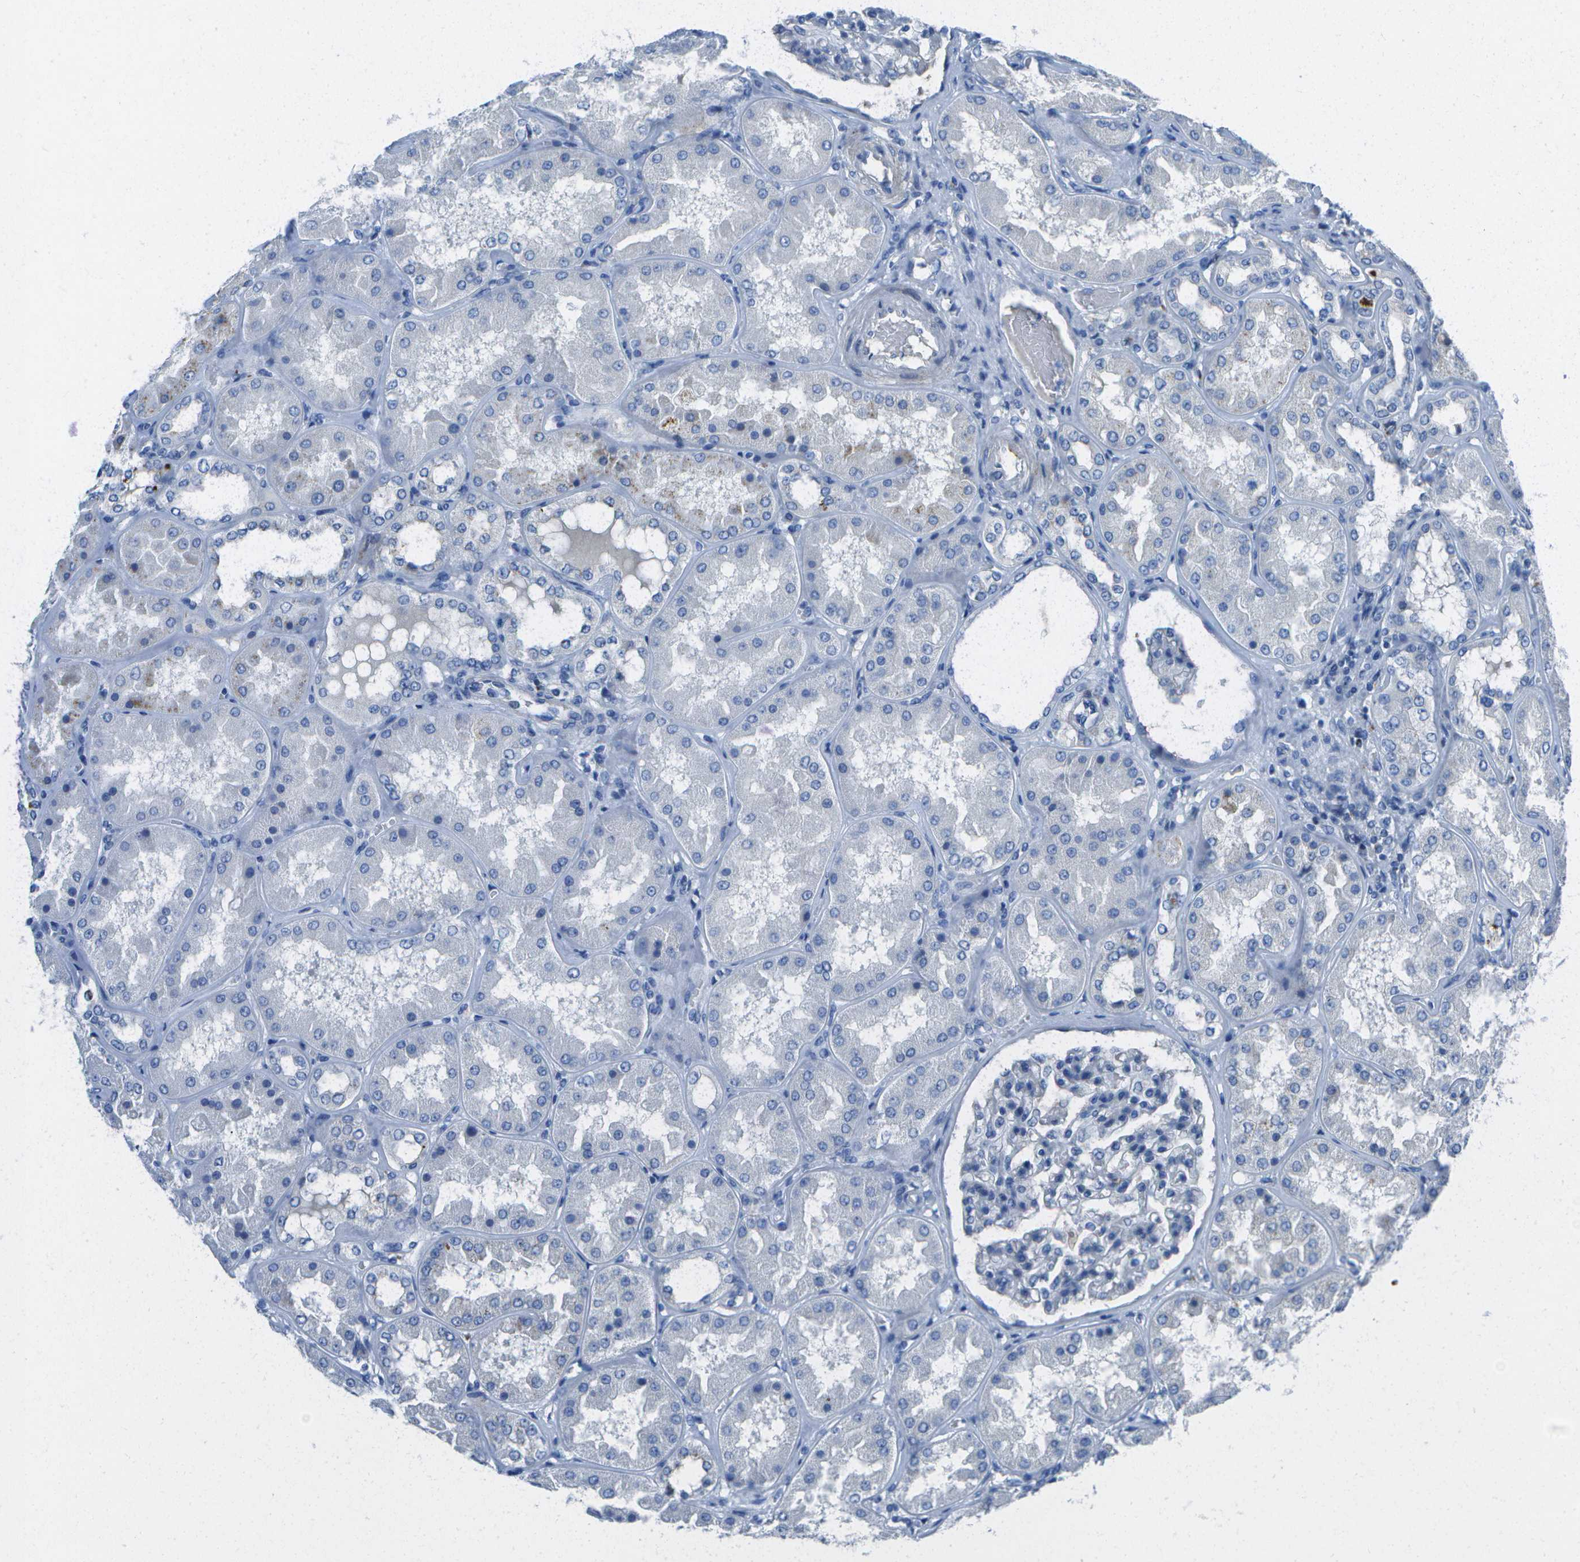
{"staining": {"intensity": "negative", "quantity": "none", "location": "none"}, "tissue": "kidney", "cell_type": "Cells in glomeruli", "image_type": "normal", "snomed": [{"axis": "morphology", "description": "Normal tissue, NOS"}, {"axis": "topography", "description": "Kidney"}], "caption": "A high-resolution histopathology image shows IHC staining of benign kidney, which demonstrates no significant expression in cells in glomeruli.", "gene": "DCT", "patient": {"sex": "female", "age": 56}}